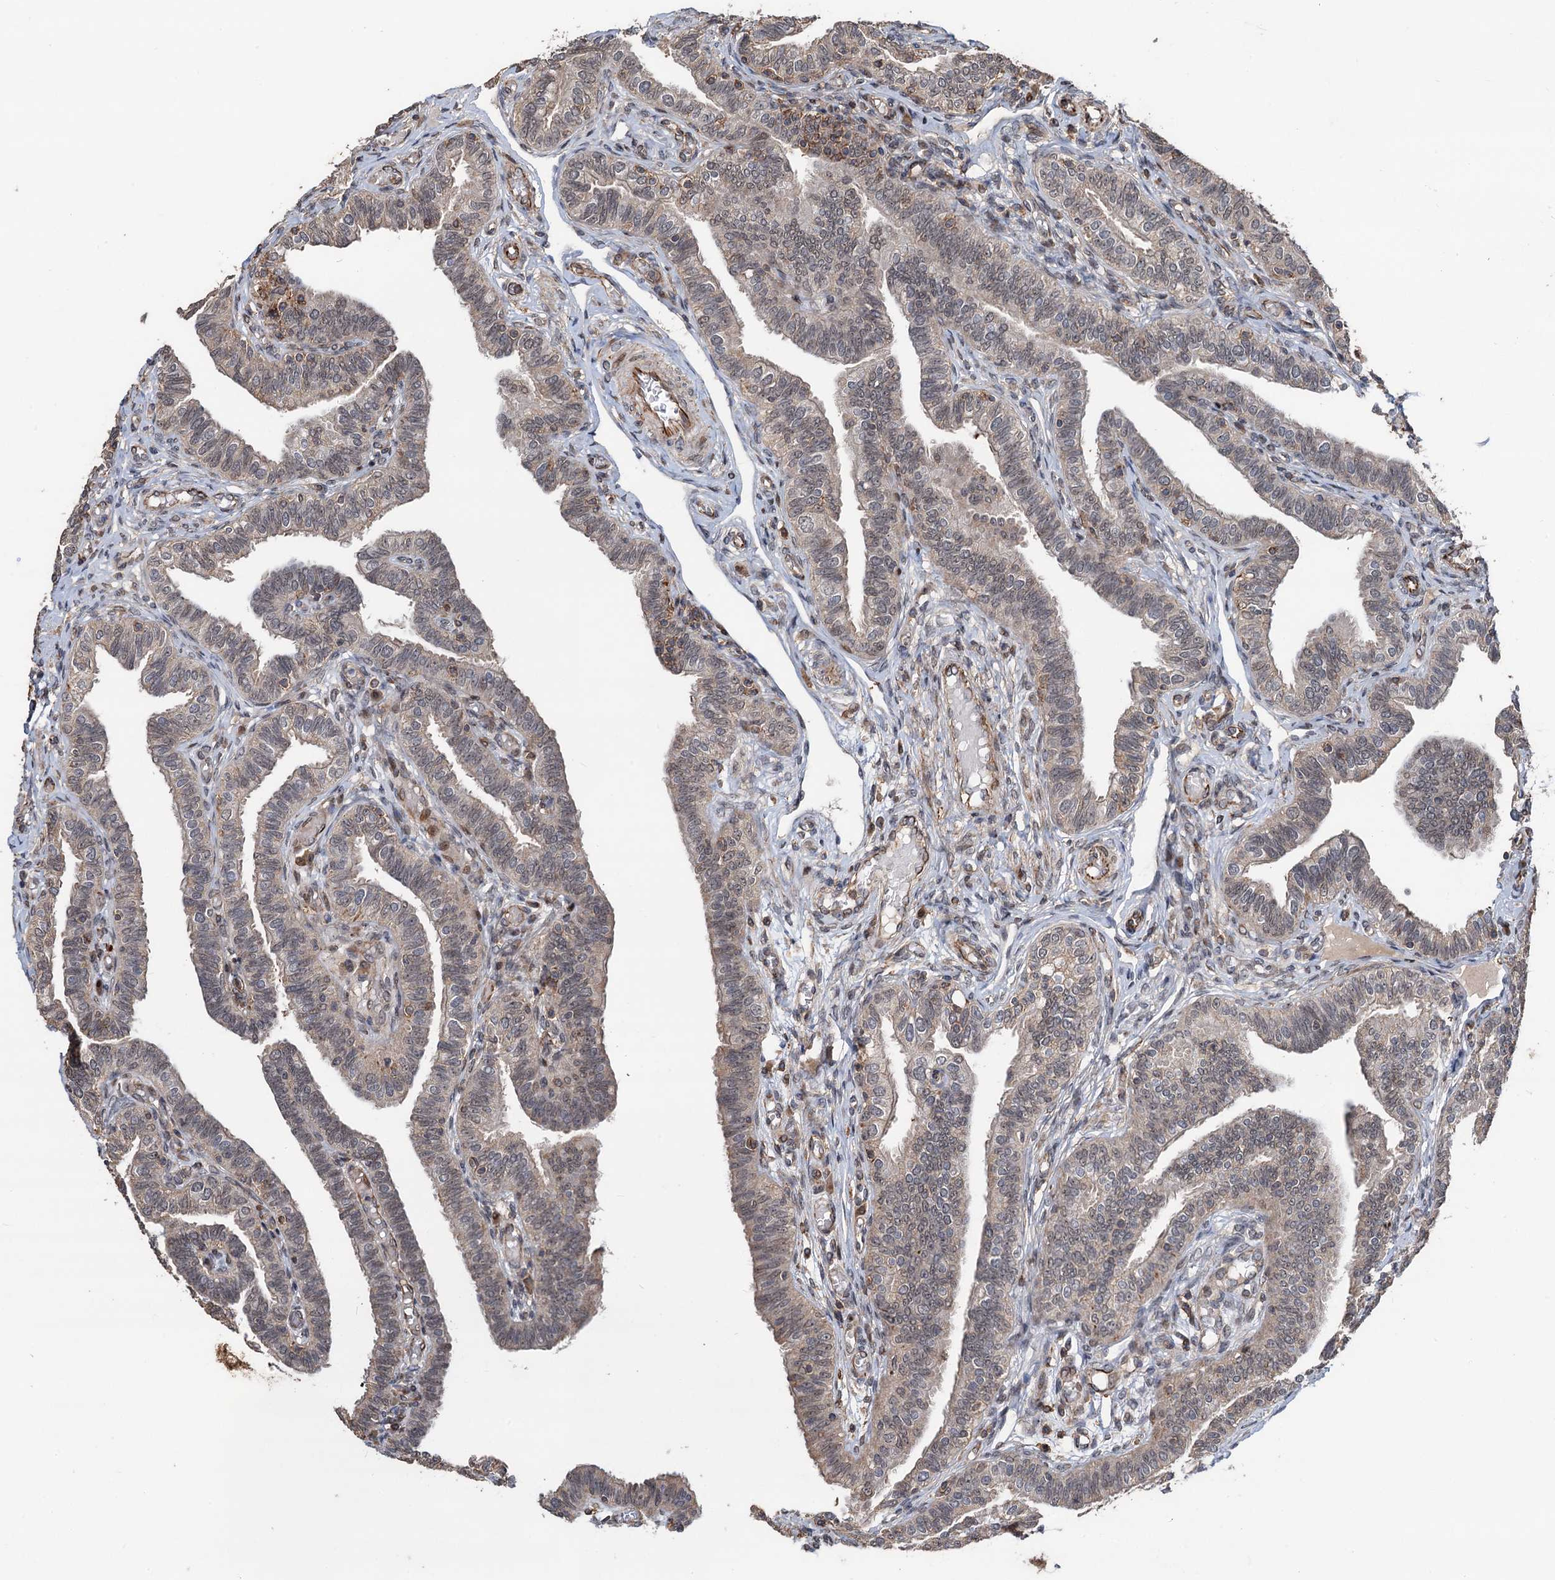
{"staining": {"intensity": "moderate", "quantity": "25%-75%", "location": "cytoplasmic/membranous,nuclear"}, "tissue": "fallopian tube", "cell_type": "Glandular cells", "image_type": "normal", "snomed": [{"axis": "morphology", "description": "Normal tissue, NOS"}, {"axis": "topography", "description": "Fallopian tube"}], "caption": "Immunohistochemical staining of benign human fallopian tube demonstrates 25%-75% levels of moderate cytoplasmic/membranous,nuclear protein expression in approximately 25%-75% of glandular cells.", "gene": "TMA16", "patient": {"sex": "female", "age": 39}}